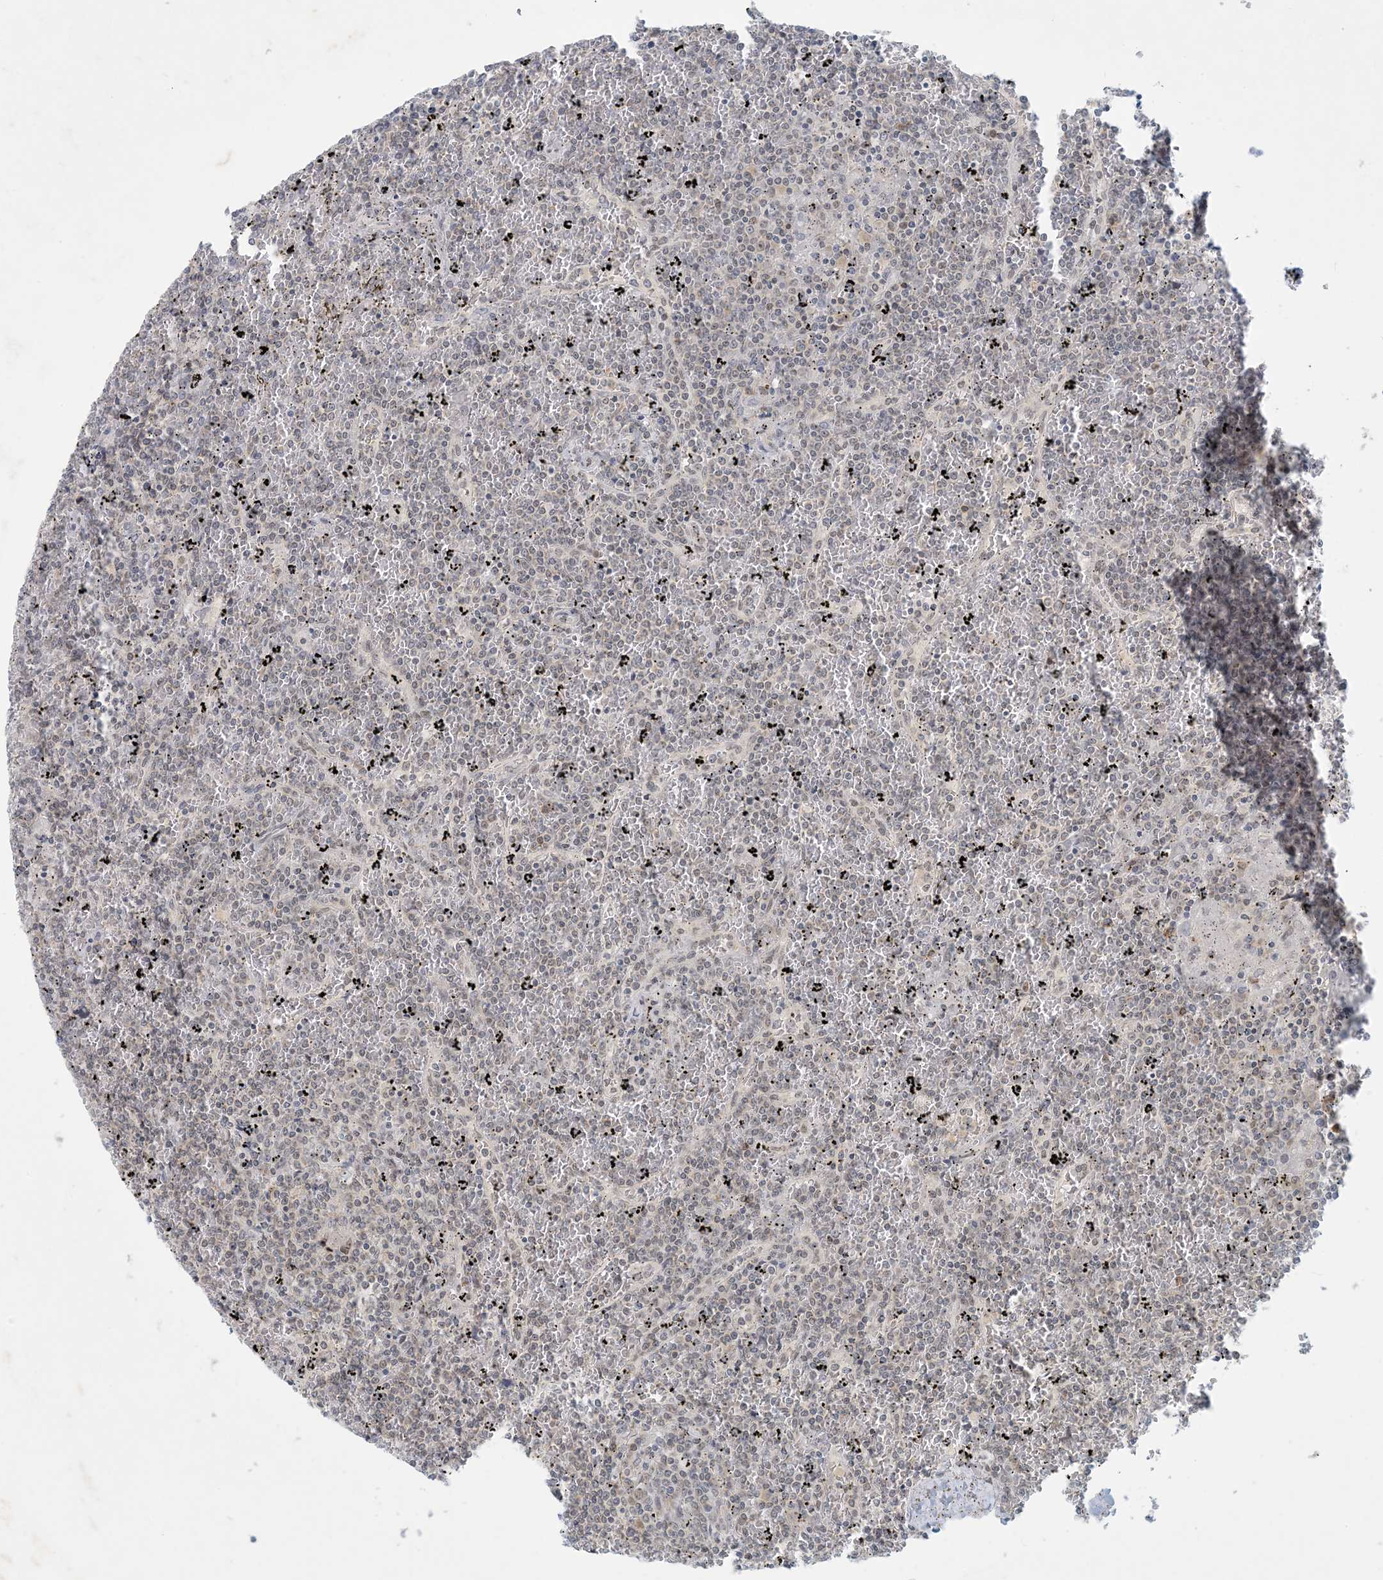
{"staining": {"intensity": "weak", "quantity": "25%-75%", "location": "nuclear"}, "tissue": "lymphoma", "cell_type": "Tumor cells", "image_type": "cancer", "snomed": [{"axis": "morphology", "description": "Malignant lymphoma, non-Hodgkin's type, Low grade"}, {"axis": "topography", "description": "Spleen"}], "caption": "Protein staining of low-grade malignant lymphoma, non-Hodgkin's type tissue reveals weak nuclear positivity in approximately 25%-75% of tumor cells.", "gene": "OBI1", "patient": {"sex": "female", "age": 19}}